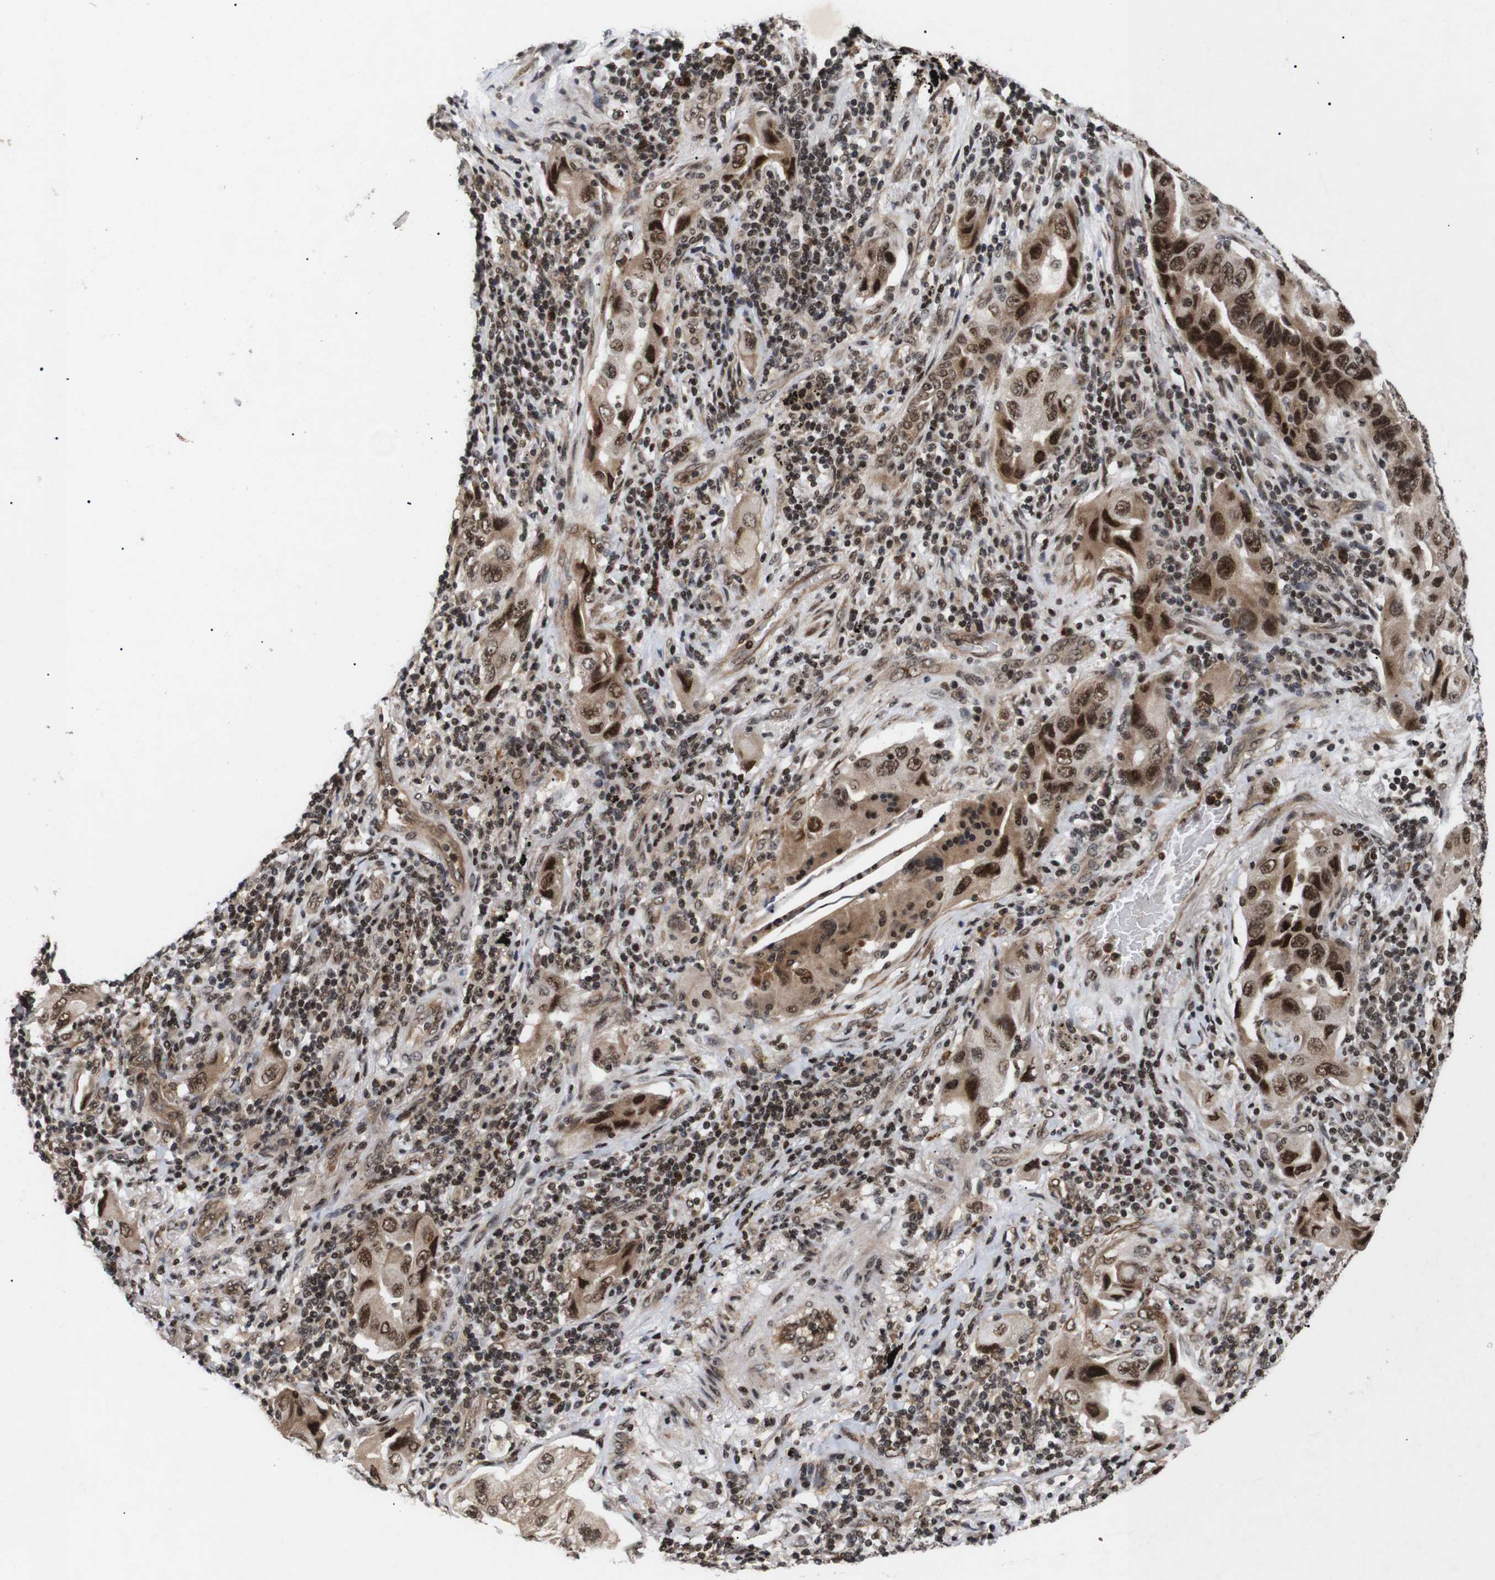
{"staining": {"intensity": "strong", "quantity": ">75%", "location": "nuclear"}, "tissue": "lung cancer", "cell_type": "Tumor cells", "image_type": "cancer", "snomed": [{"axis": "morphology", "description": "Adenocarcinoma, NOS"}, {"axis": "topography", "description": "Lung"}], "caption": "Lung cancer stained with immunohistochemistry displays strong nuclear staining in about >75% of tumor cells. Nuclei are stained in blue.", "gene": "KIF23", "patient": {"sex": "female", "age": 65}}